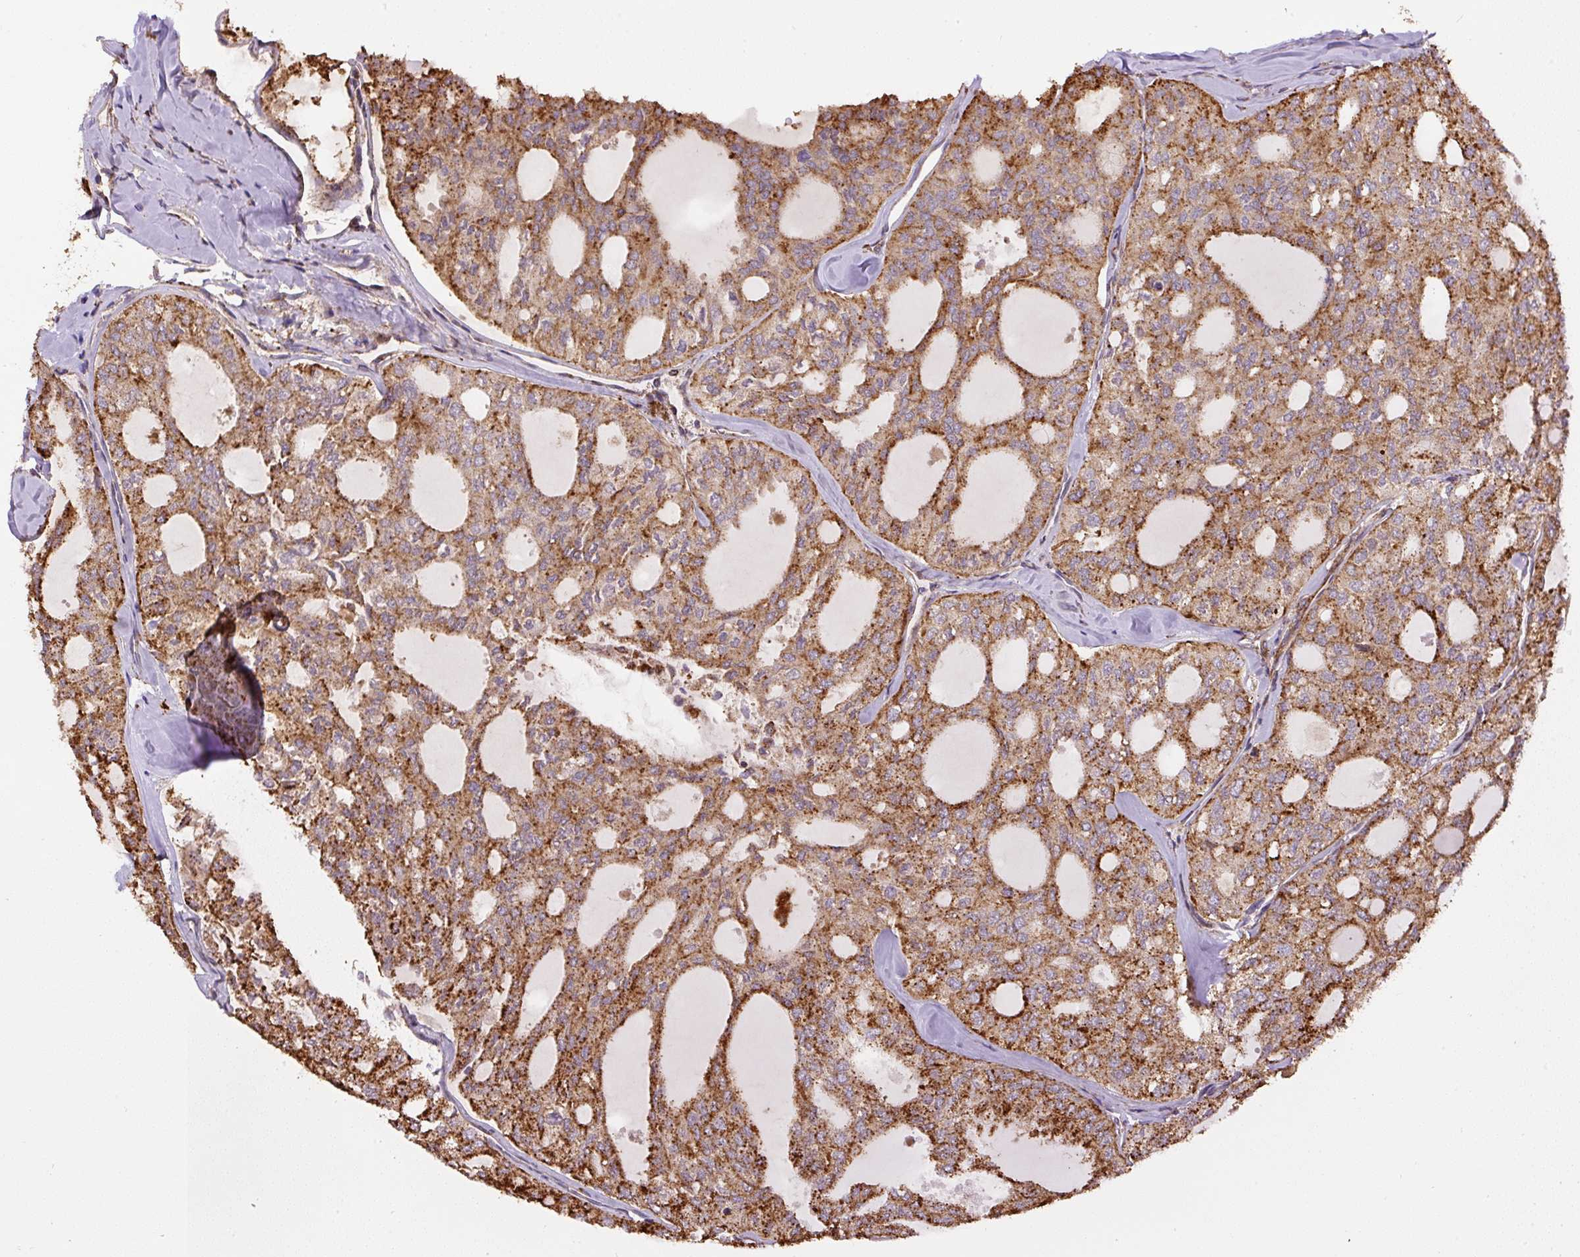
{"staining": {"intensity": "strong", "quantity": ">75%", "location": "cytoplasmic/membranous"}, "tissue": "thyroid cancer", "cell_type": "Tumor cells", "image_type": "cancer", "snomed": [{"axis": "morphology", "description": "Follicular adenoma carcinoma, NOS"}, {"axis": "topography", "description": "Thyroid gland"}], "caption": "IHC image of human thyroid cancer stained for a protein (brown), which exhibits high levels of strong cytoplasmic/membranous positivity in about >75% of tumor cells.", "gene": "RNF170", "patient": {"sex": "male", "age": 75}}